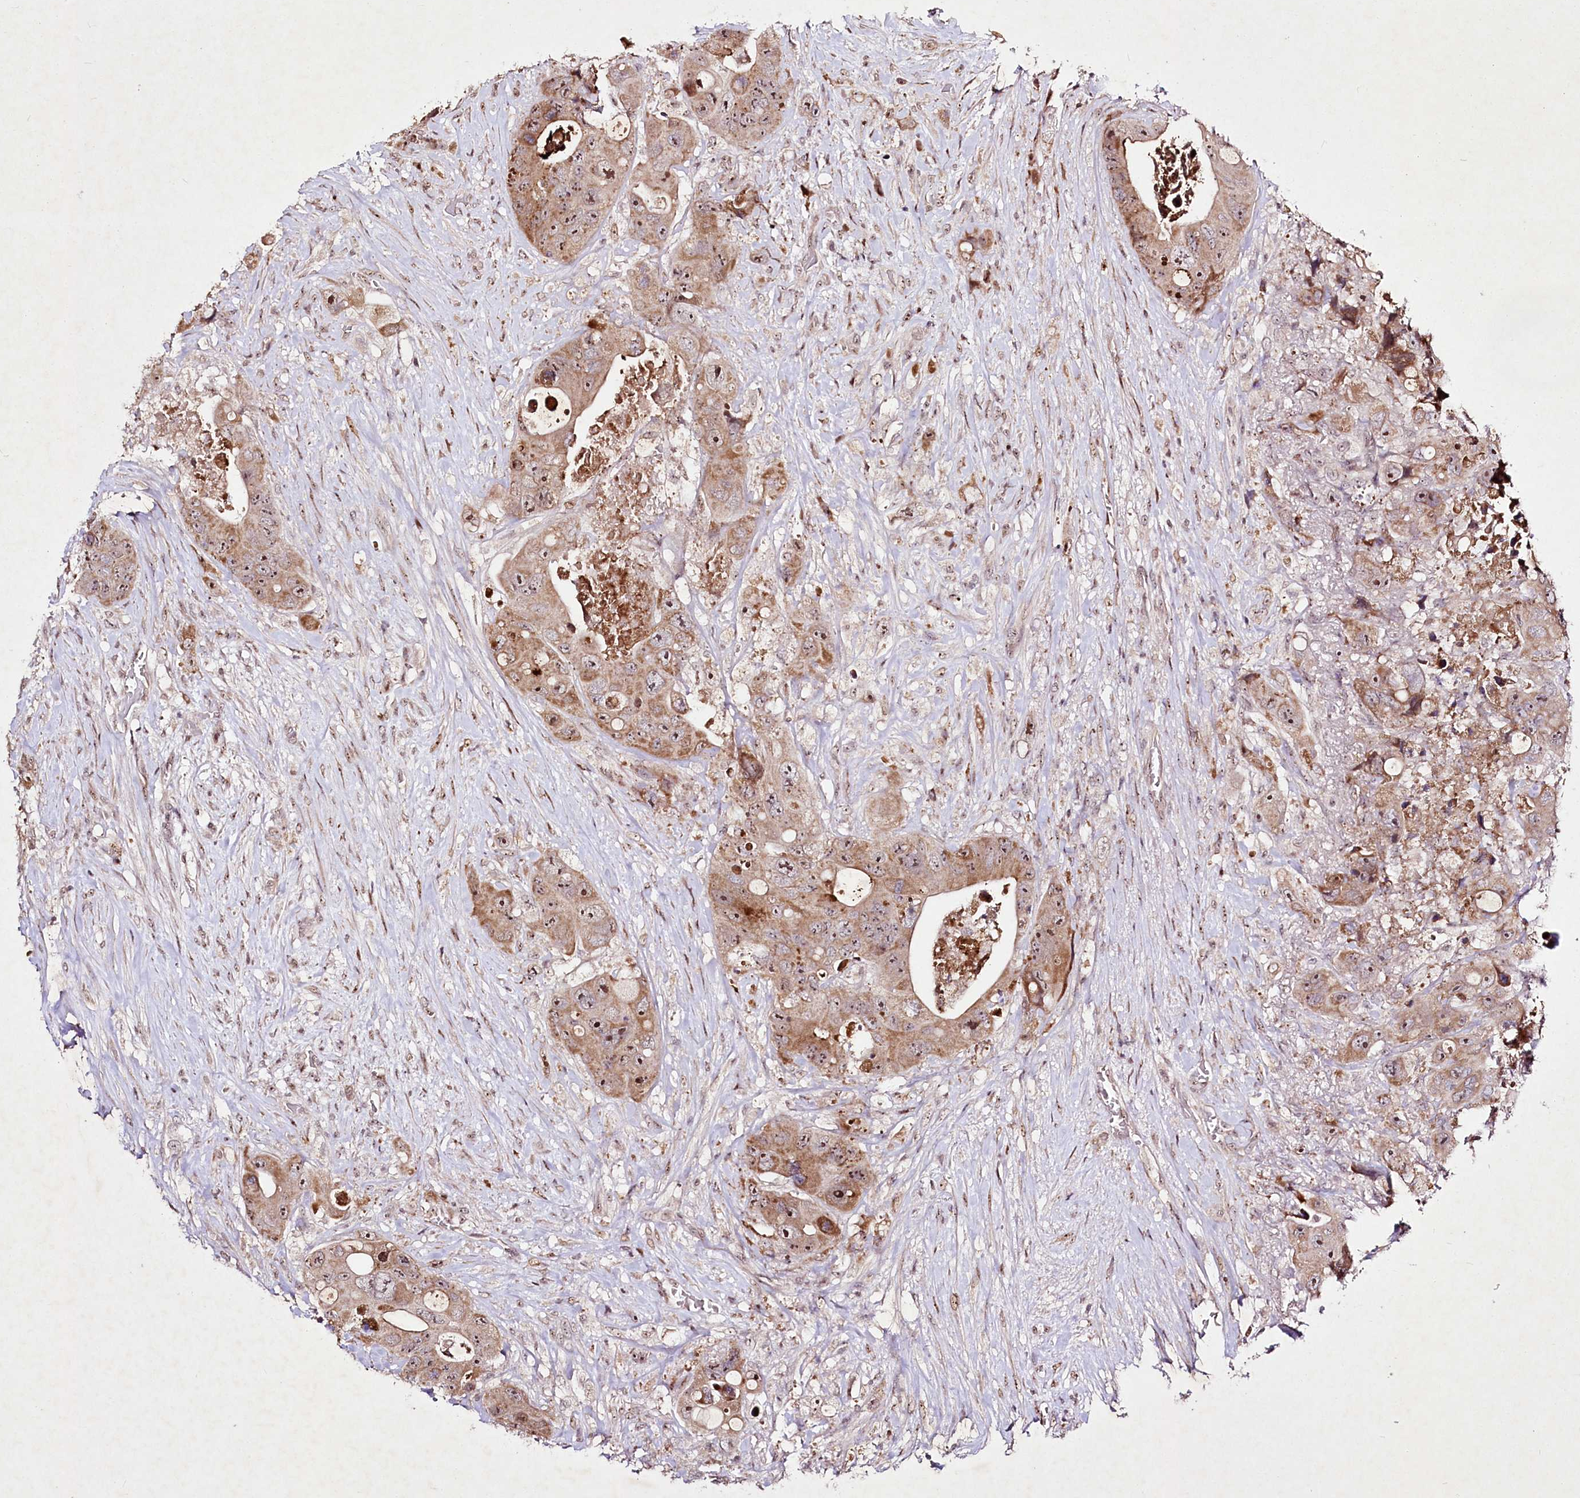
{"staining": {"intensity": "moderate", "quantity": ">75%", "location": "cytoplasmic/membranous,nuclear"}, "tissue": "colorectal cancer", "cell_type": "Tumor cells", "image_type": "cancer", "snomed": [{"axis": "morphology", "description": "Adenocarcinoma, NOS"}, {"axis": "topography", "description": "Colon"}], "caption": "An image of colorectal adenocarcinoma stained for a protein shows moderate cytoplasmic/membranous and nuclear brown staining in tumor cells.", "gene": "DMP1", "patient": {"sex": "female", "age": 46}}